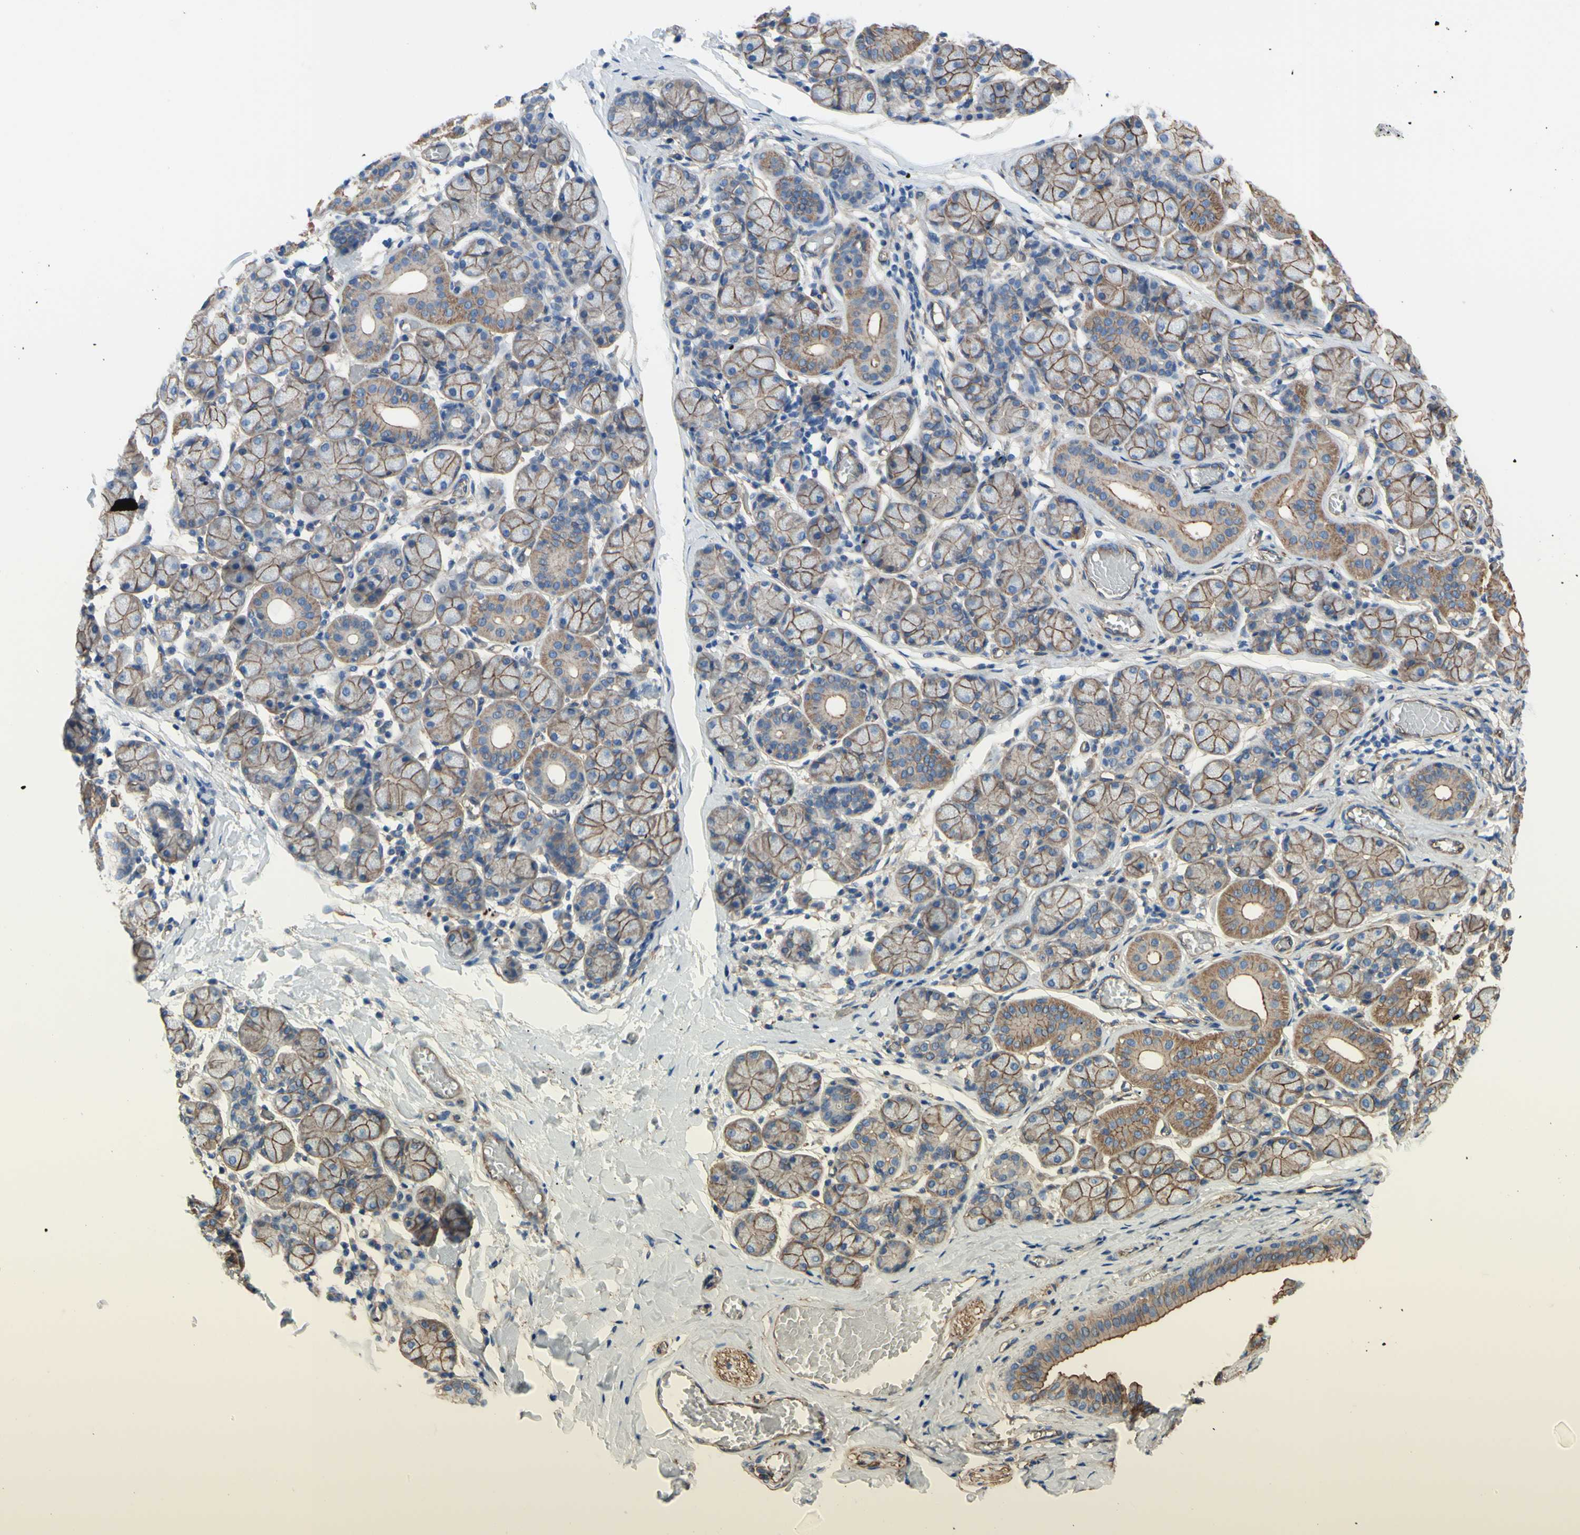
{"staining": {"intensity": "moderate", "quantity": ">75%", "location": "cytoplasmic/membranous"}, "tissue": "salivary gland", "cell_type": "Glandular cells", "image_type": "normal", "snomed": [{"axis": "morphology", "description": "Normal tissue, NOS"}, {"axis": "topography", "description": "Salivary gland"}], "caption": "Immunohistochemistry of benign human salivary gland shows medium levels of moderate cytoplasmic/membranous positivity in about >75% of glandular cells. (DAB (3,3'-diaminobenzidine) IHC with brightfield microscopy, high magnification).", "gene": "TPBG", "patient": {"sex": "female", "age": 24}}